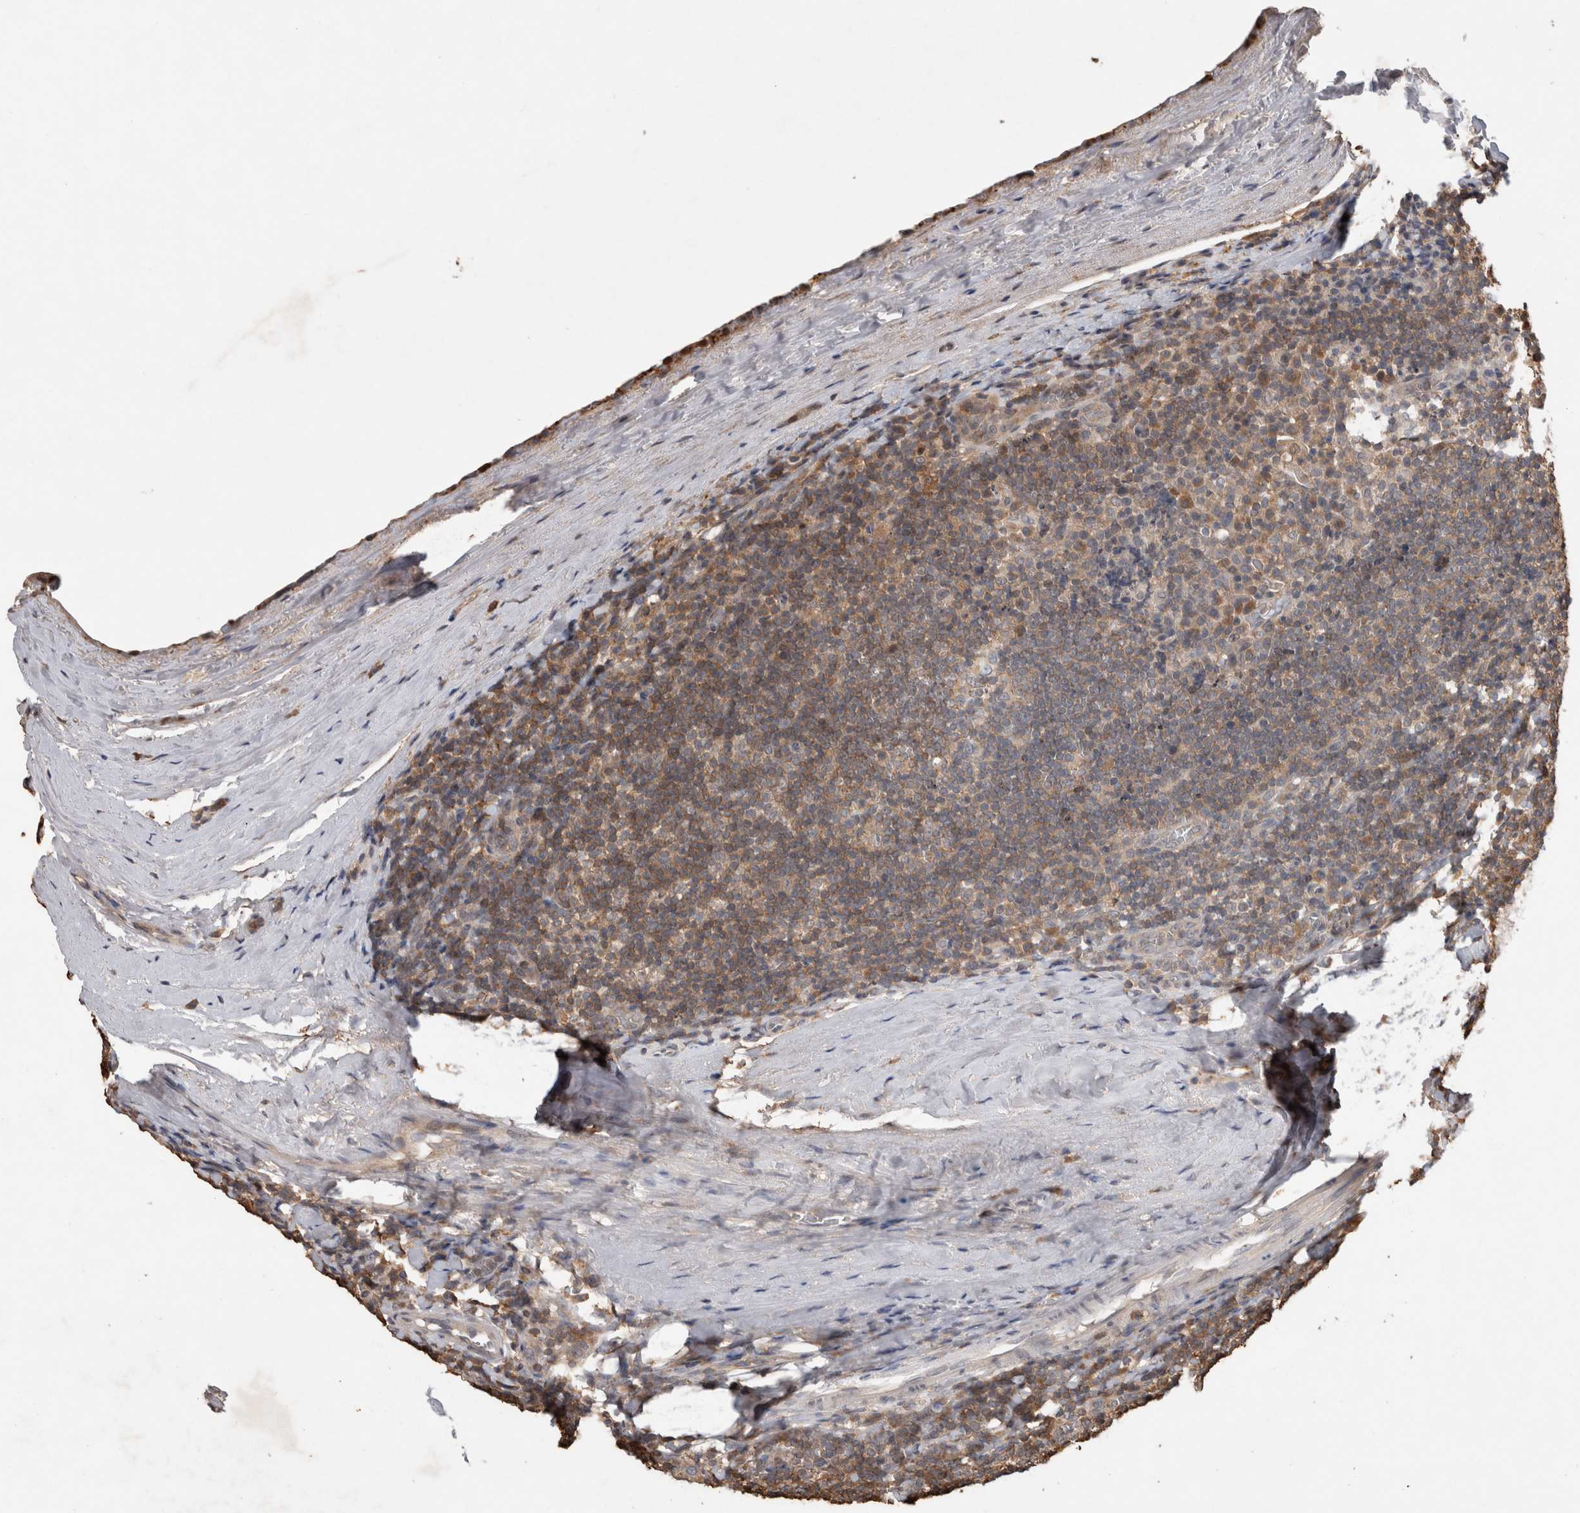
{"staining": {"intensity": "moderate", "quantity": "25%-75%", "location": "cytoplasmic/membranous"}, "tissue": "tonsil", "cell_type": "Non-germinal center cells", "image_type": "normal", "snomed": [{"axis": "morphology", "description": "Normal tissue, NOS"}, {"axis": "topography", "description": "Tonsil"}], "caption": "Brown immunohistochemical staining in unremarkable tonsil exhibits moderate cytoplasmic/membranous positivity in about 25%-75% of non-germinal center cells. (DAB (3,3'-diaminobenzidine) IHC, brown staining for protein, blue staining for nuclei).", "gene": "TRIM5", "patient": {"sex": "male", "age": 37}}